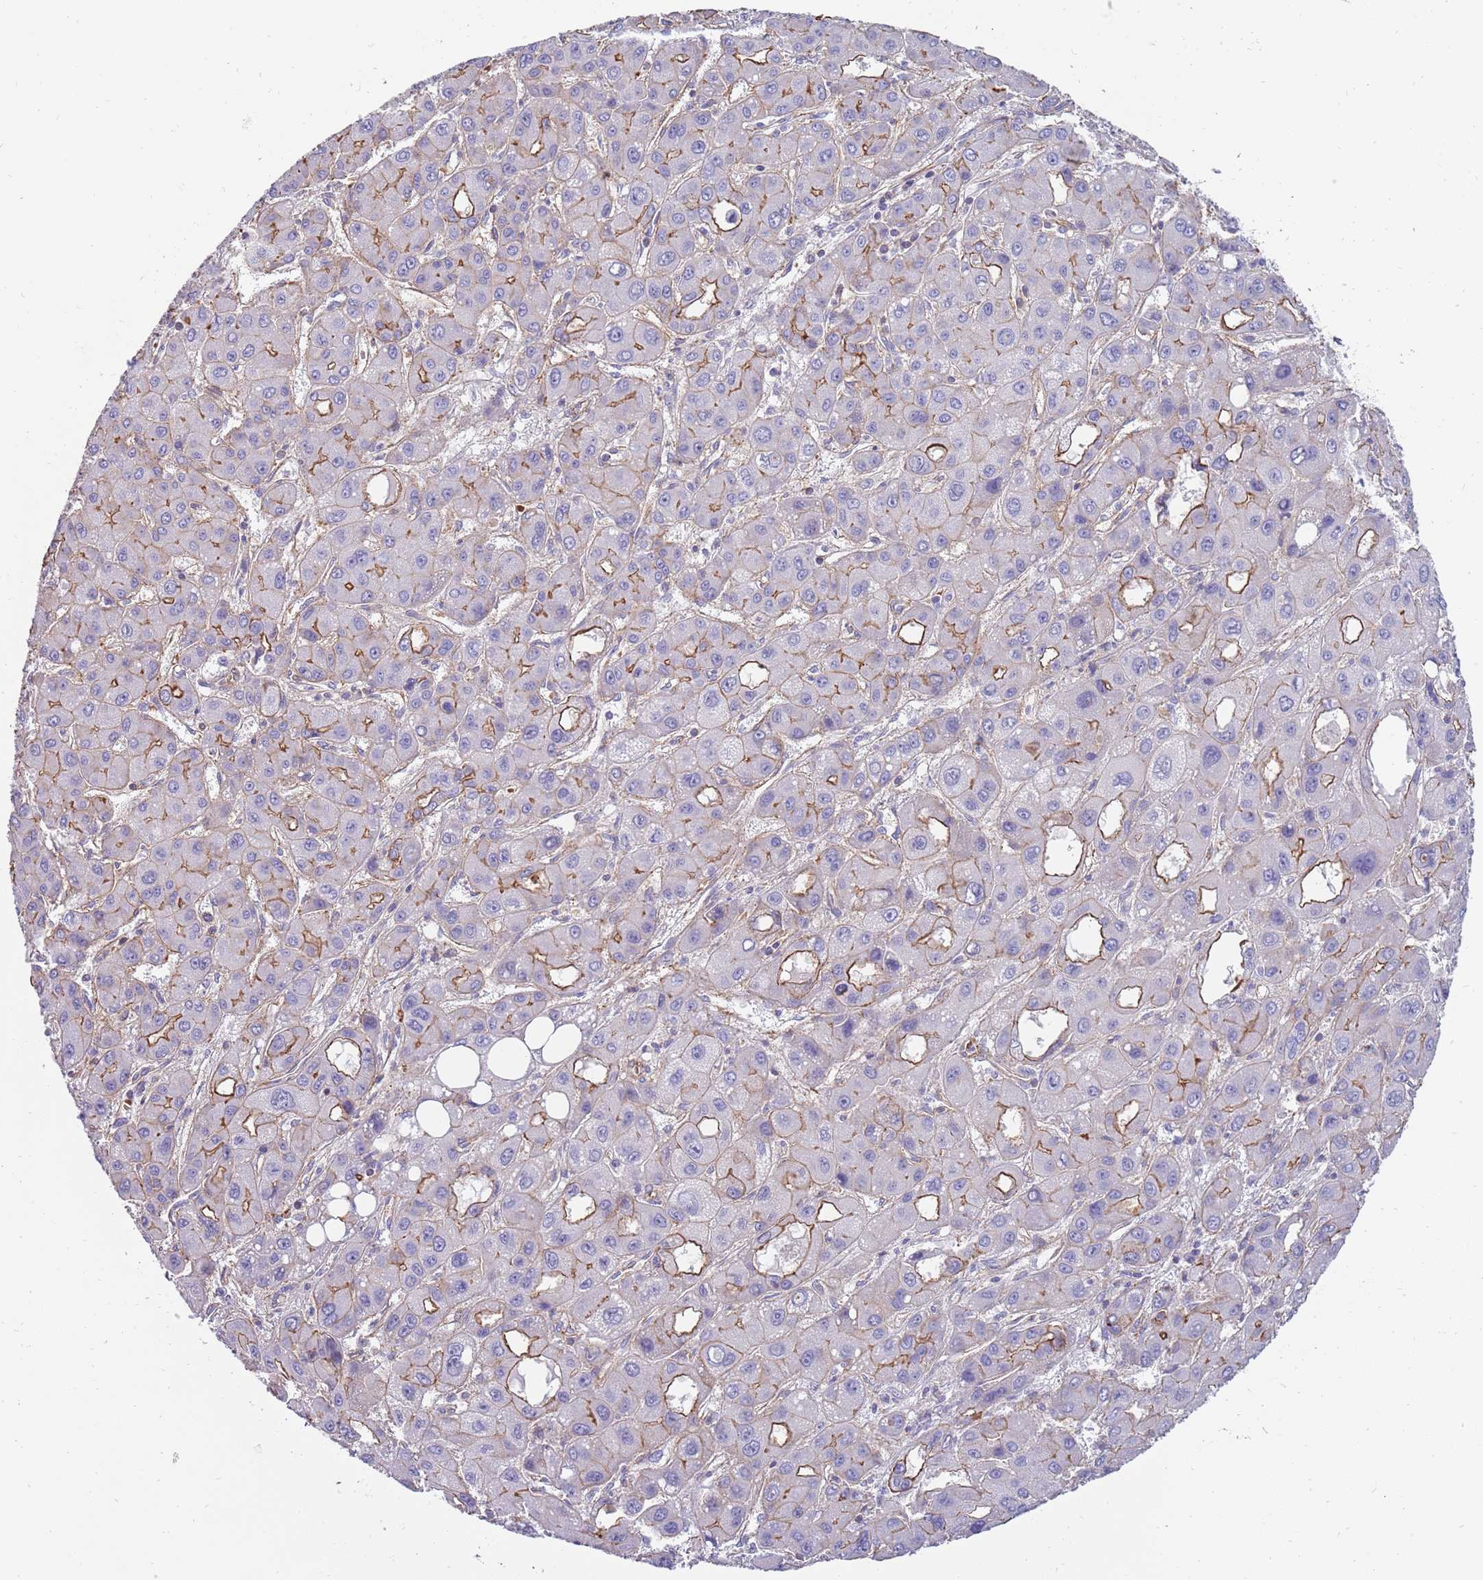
{"staining": {"intensity": "strong", "quantity": "<25%", "location": "cytoplasmic/membranous"}, "tissue": "liver cancer", "cell_type": "Tumor cells", "image_type": "cancer", "snomed": [{"axis": "morphology", "description": "Carcinoma, Hepatocellular, NOS"}, {"axis": "topography", "description": "Liver"}], "caption": "Human liver cancer (hepatocellular carcinoma) stained for a protein (brown) demonstrates strong cytoplasmic/membranous positive positivity in about <25% of tumor cells.", "gene": "GFRAL", "patient": {"sex": "male", "age": 55}}